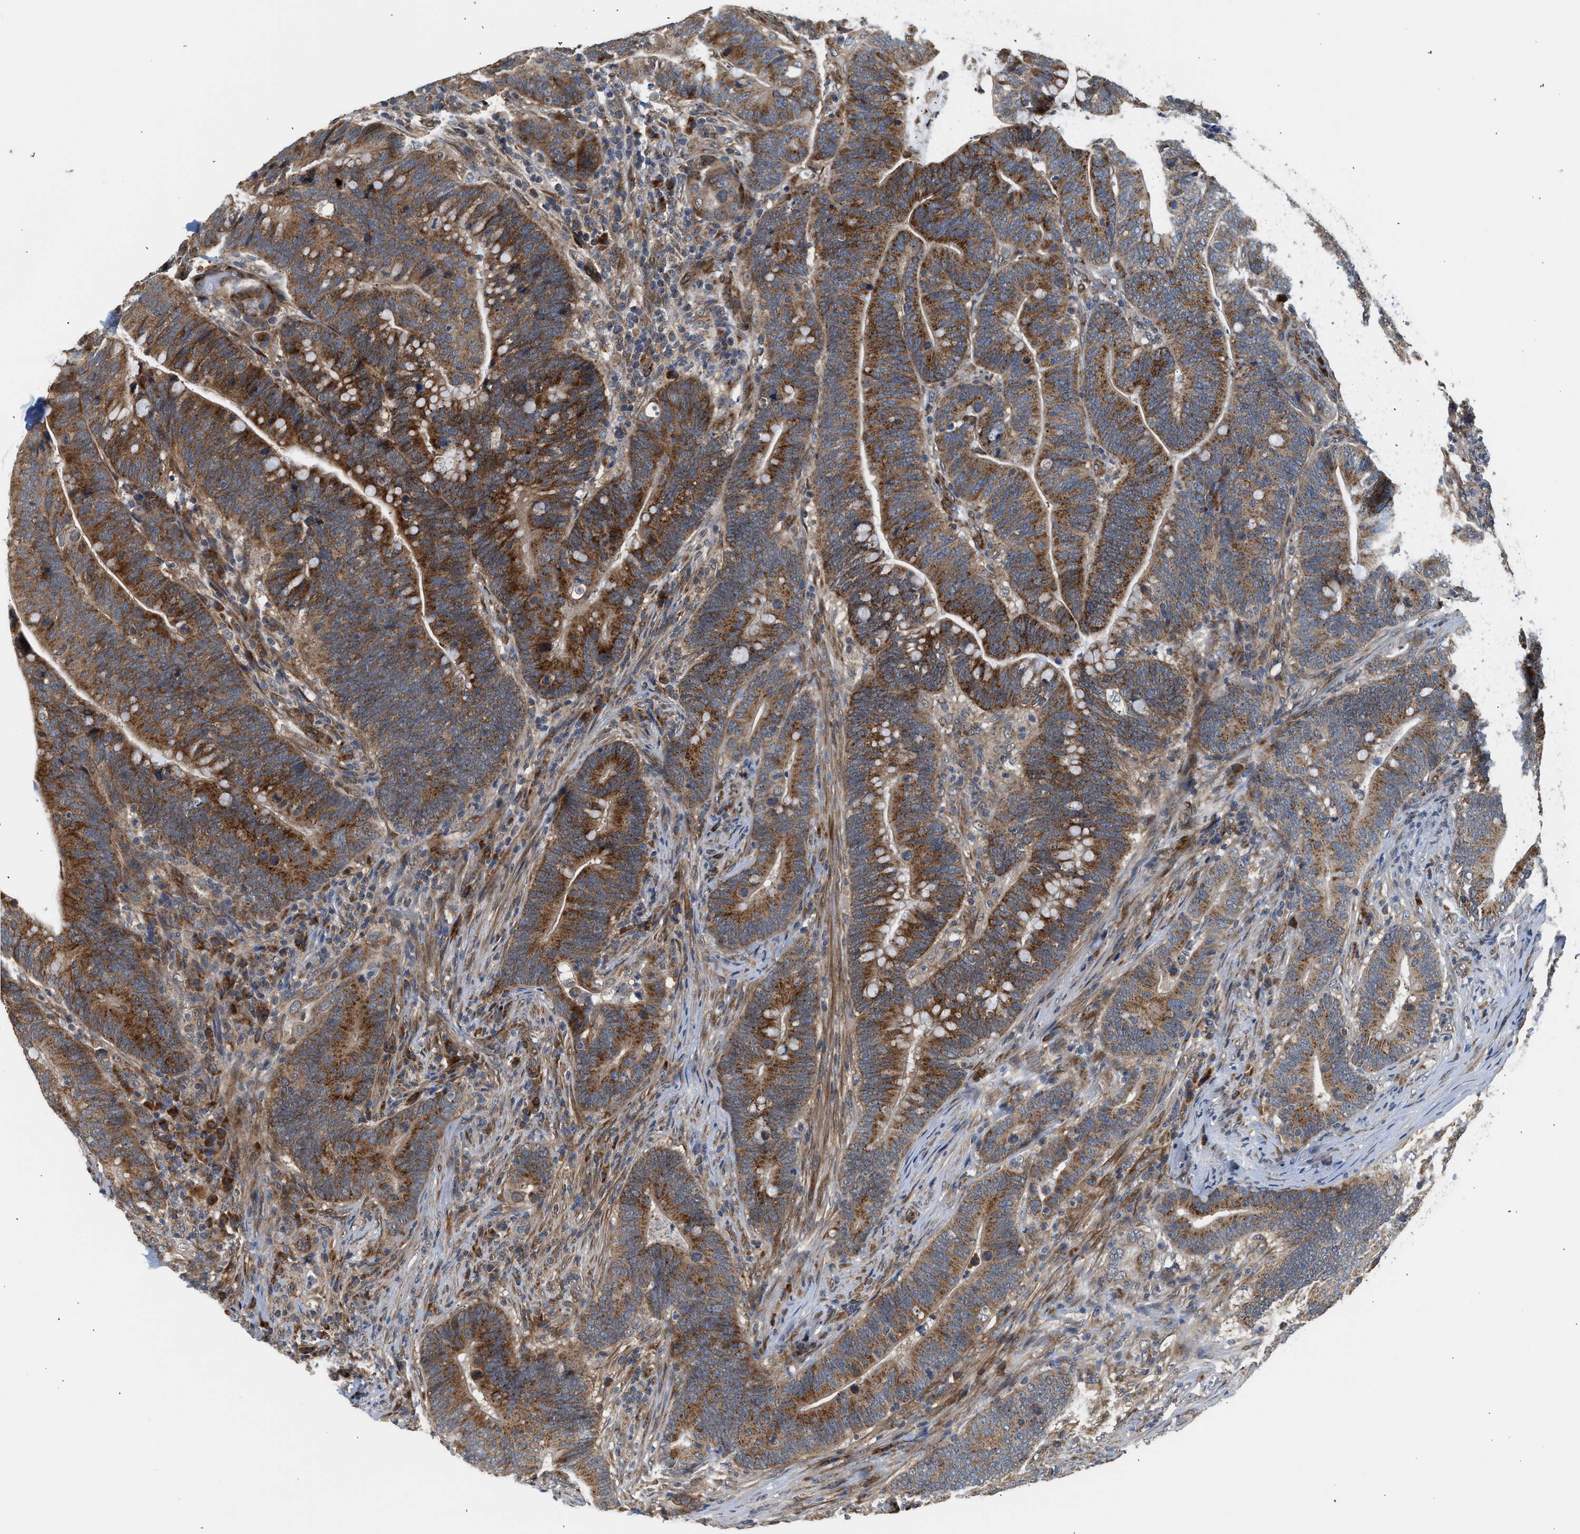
{"staining": {"intensity": "strong", "quantity": ">75%", "location": "cytoplasmic/membranous"}, "tissue": "colorectal cancer", "cell_type": "Tumor cells", "image_type": "cancer", "snomed": [{"axis": "morphology", "description": "Normal tissue, NOS"}, {"axis": "morphology", "description": "Adenocarcinoma, NOS"}, {"axis": "topography", "description": "Colon"}], "caption": "A histopathology image showing strong cytoplasmic/membranous positivity in about >75% of tumor cells in colorectal adenocarcinoma, as visualized by brown immunohistochemical staining.", "gene": "POLG2", "patient": {"sex": "female", "age": 66}}